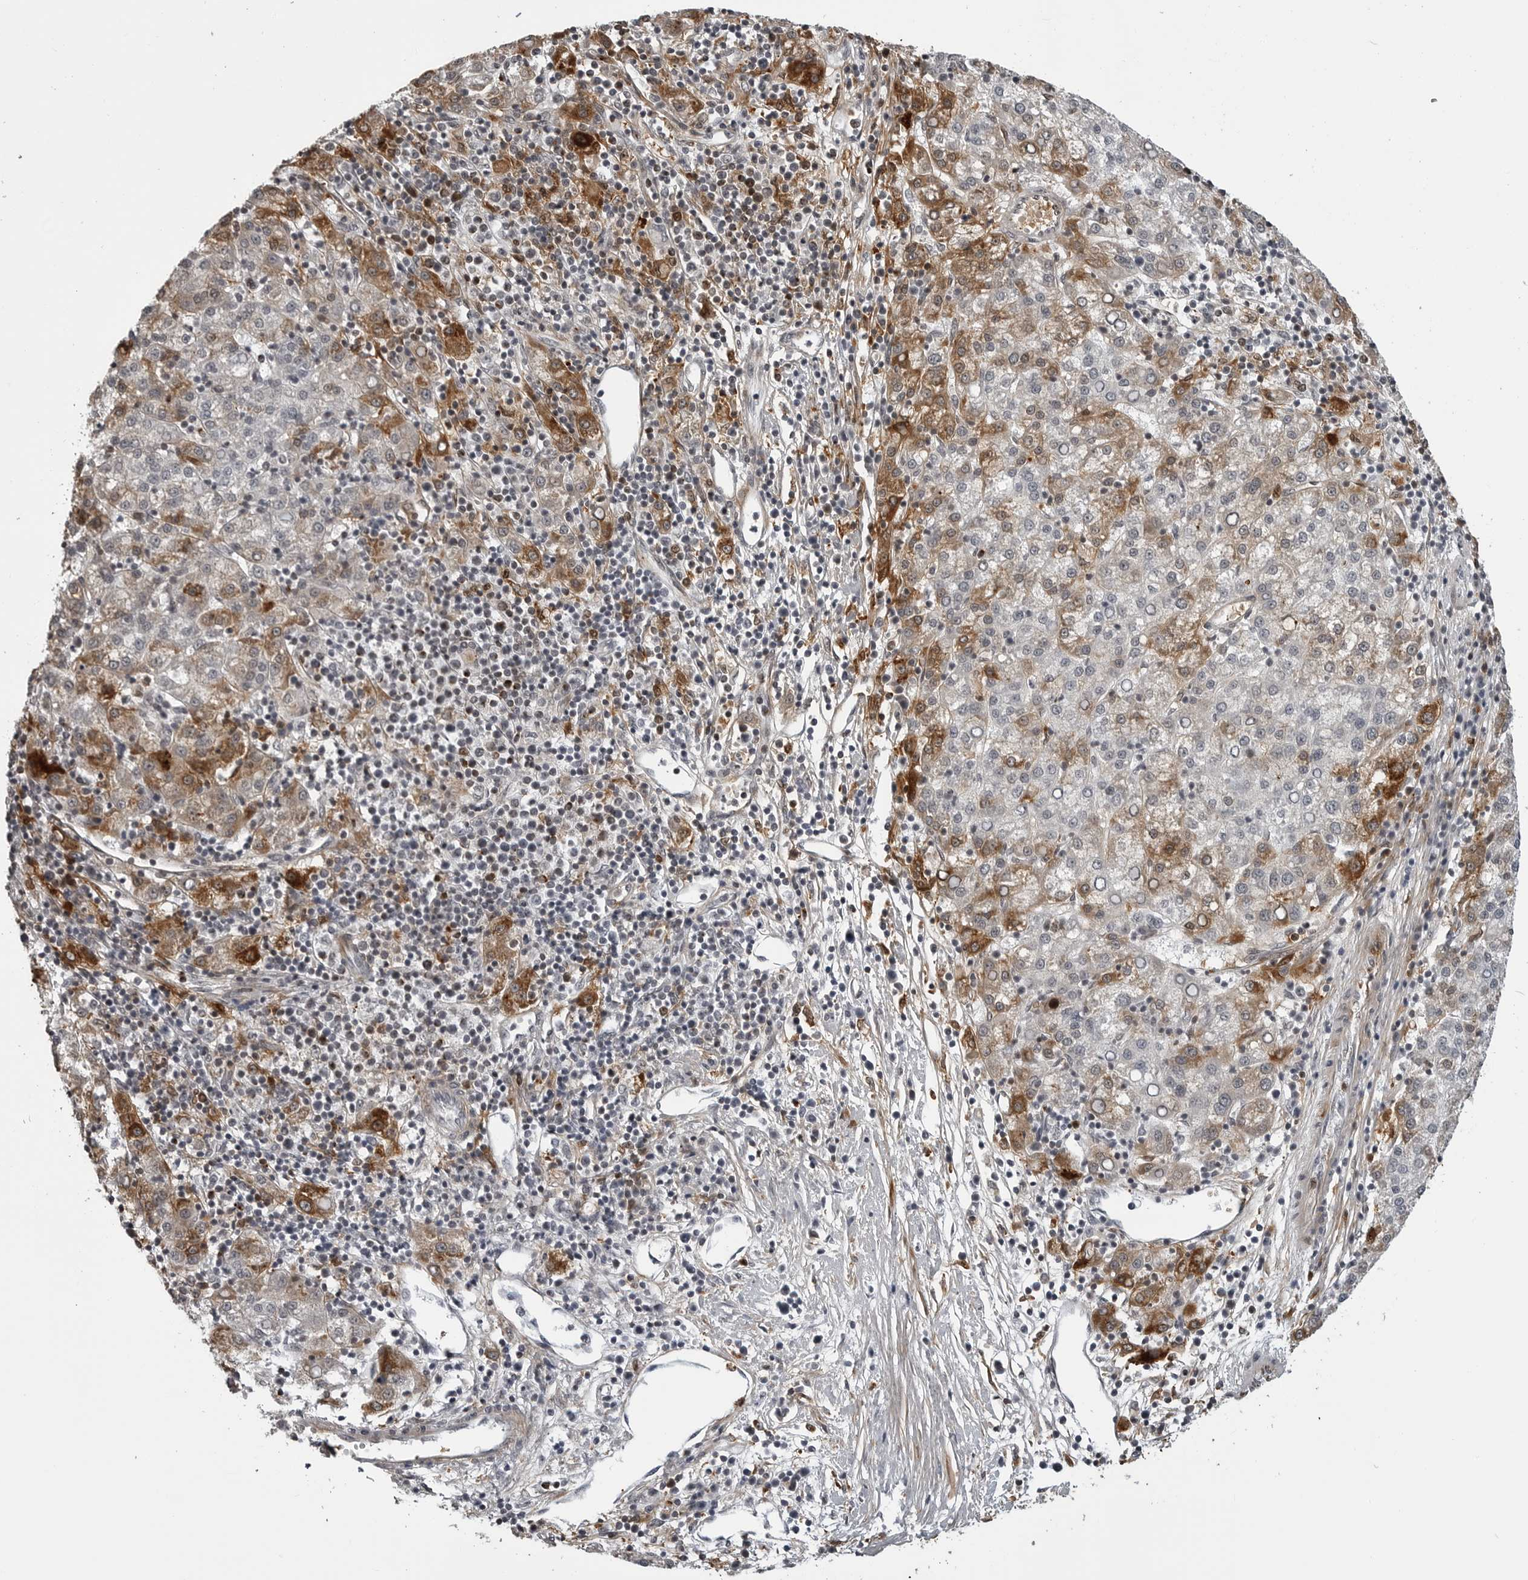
{"staining": {"intensity": "moderate", "quantity": "<25%", "location": "cytoplasmic/membranous"}, "tissue": "liver cancer", "cell_type": "Tumor cells", "image_type": "cancer", "snomed": [{"axis": "morphology", "description": "Carcinoma, Hepatocellular, NOS"}, {"axis": "topography", "description": "Liver"}], "caption": "DAB immunohistochemical staining of liver cancer demonstrates moderate cytoplasmic/membranous protein positivity in approximately <25% of tumor cells. (Brightfield microscopy of DAB IHC at high magnification).", "gene": "CXCR5", "patient": {"sex": "female", "age": 58}}